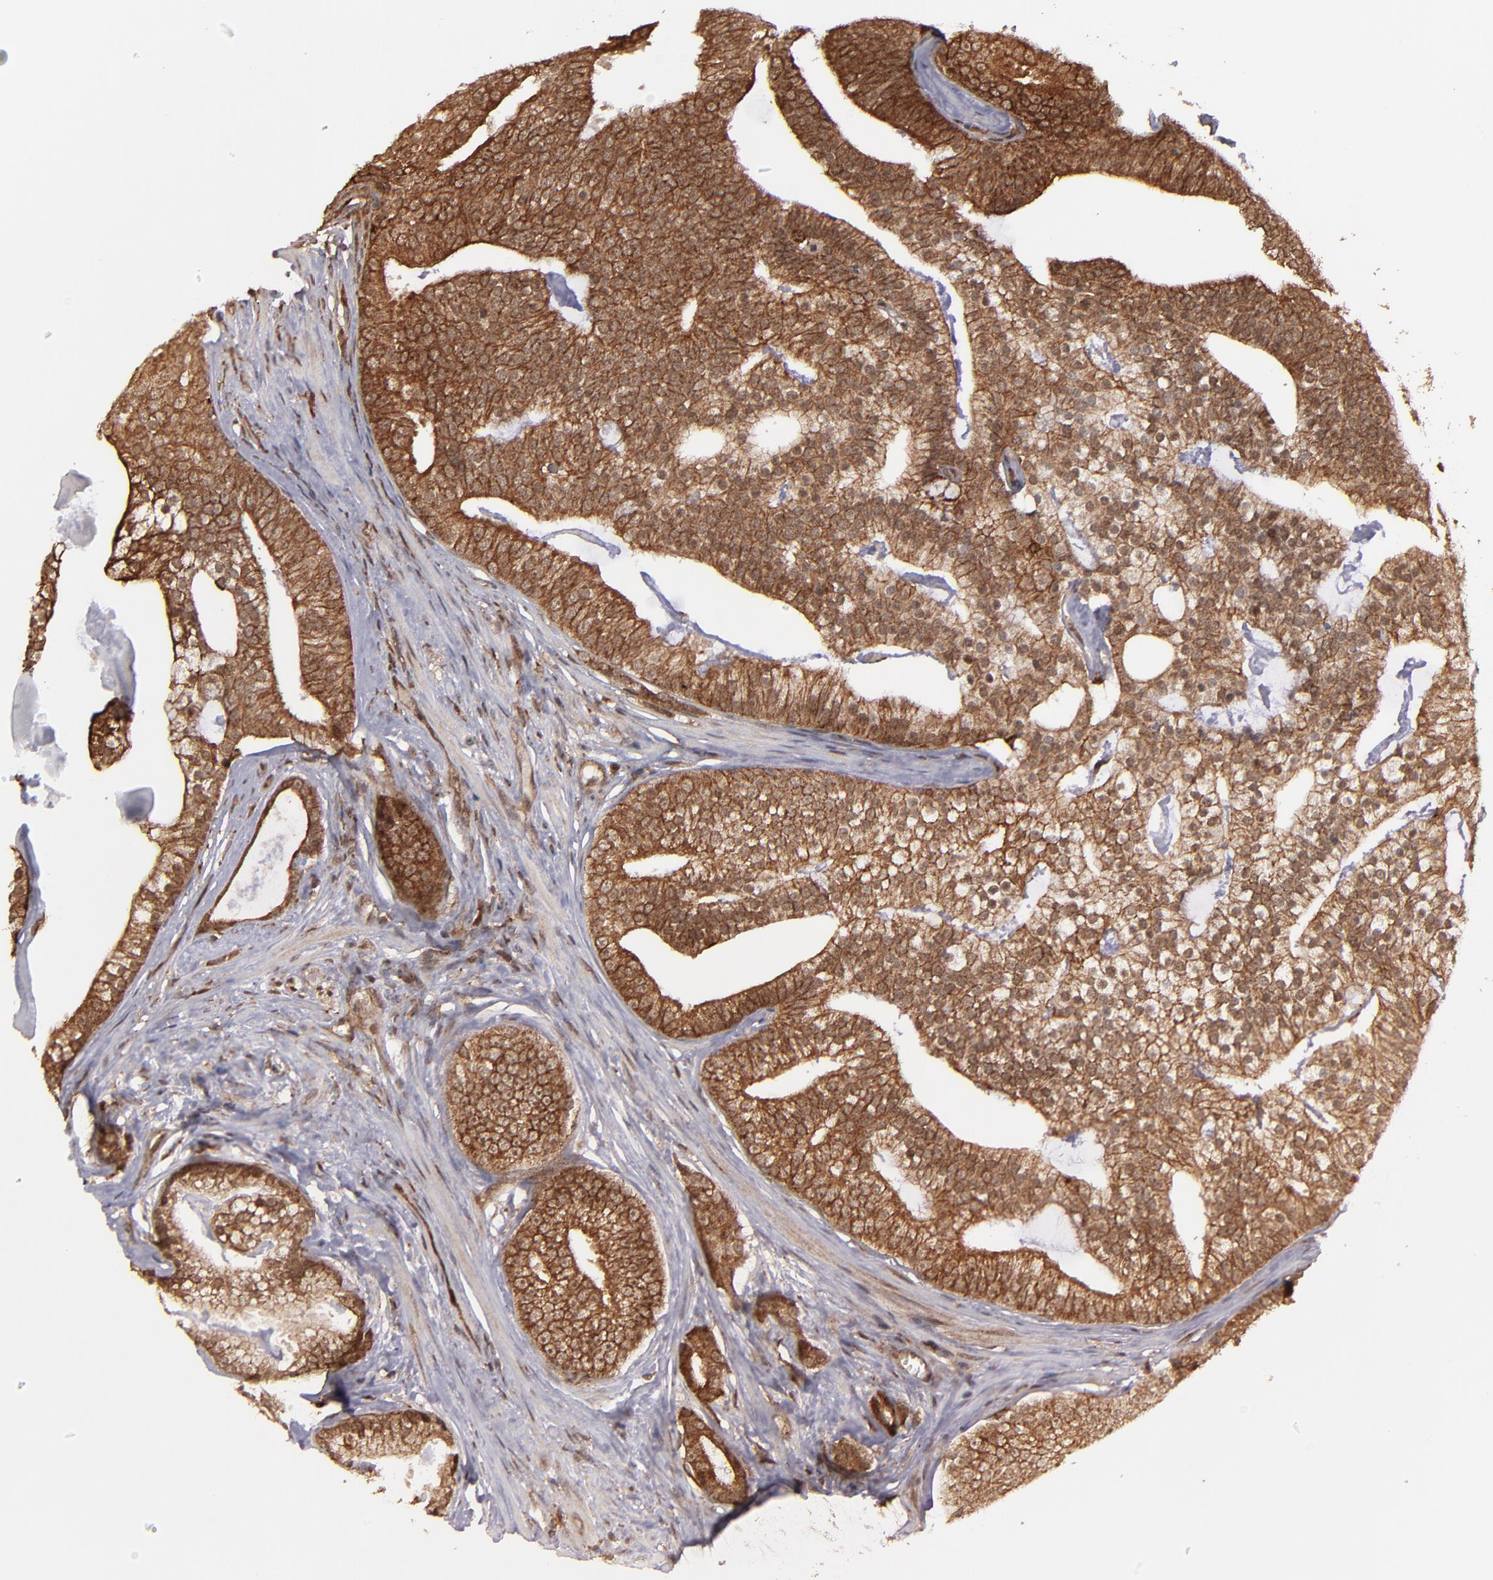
{"staining": {"intensity": "strong", "quantity": ">75%", "location": "cytoplasmic/membranous,nuclear"}, "tissue": "prostate cancer", "cell_type": "Tumor cells", "image_type": "cancer", "snomed": [{"axis": "morphology", "description": "Adenocarcinoma, Low grade"}, {"axis": "topography", "description": "Prostate"}], "caption": "Immunohistochemistry of human prostate low-grade adenocarcinoma demonstrates high levels of strong cytoplasmic/membranous and nuclear positivity in approximately >75% of tumor cells.", "gene": "RGS6", "patient": {"sex": "male", "age": 58}}